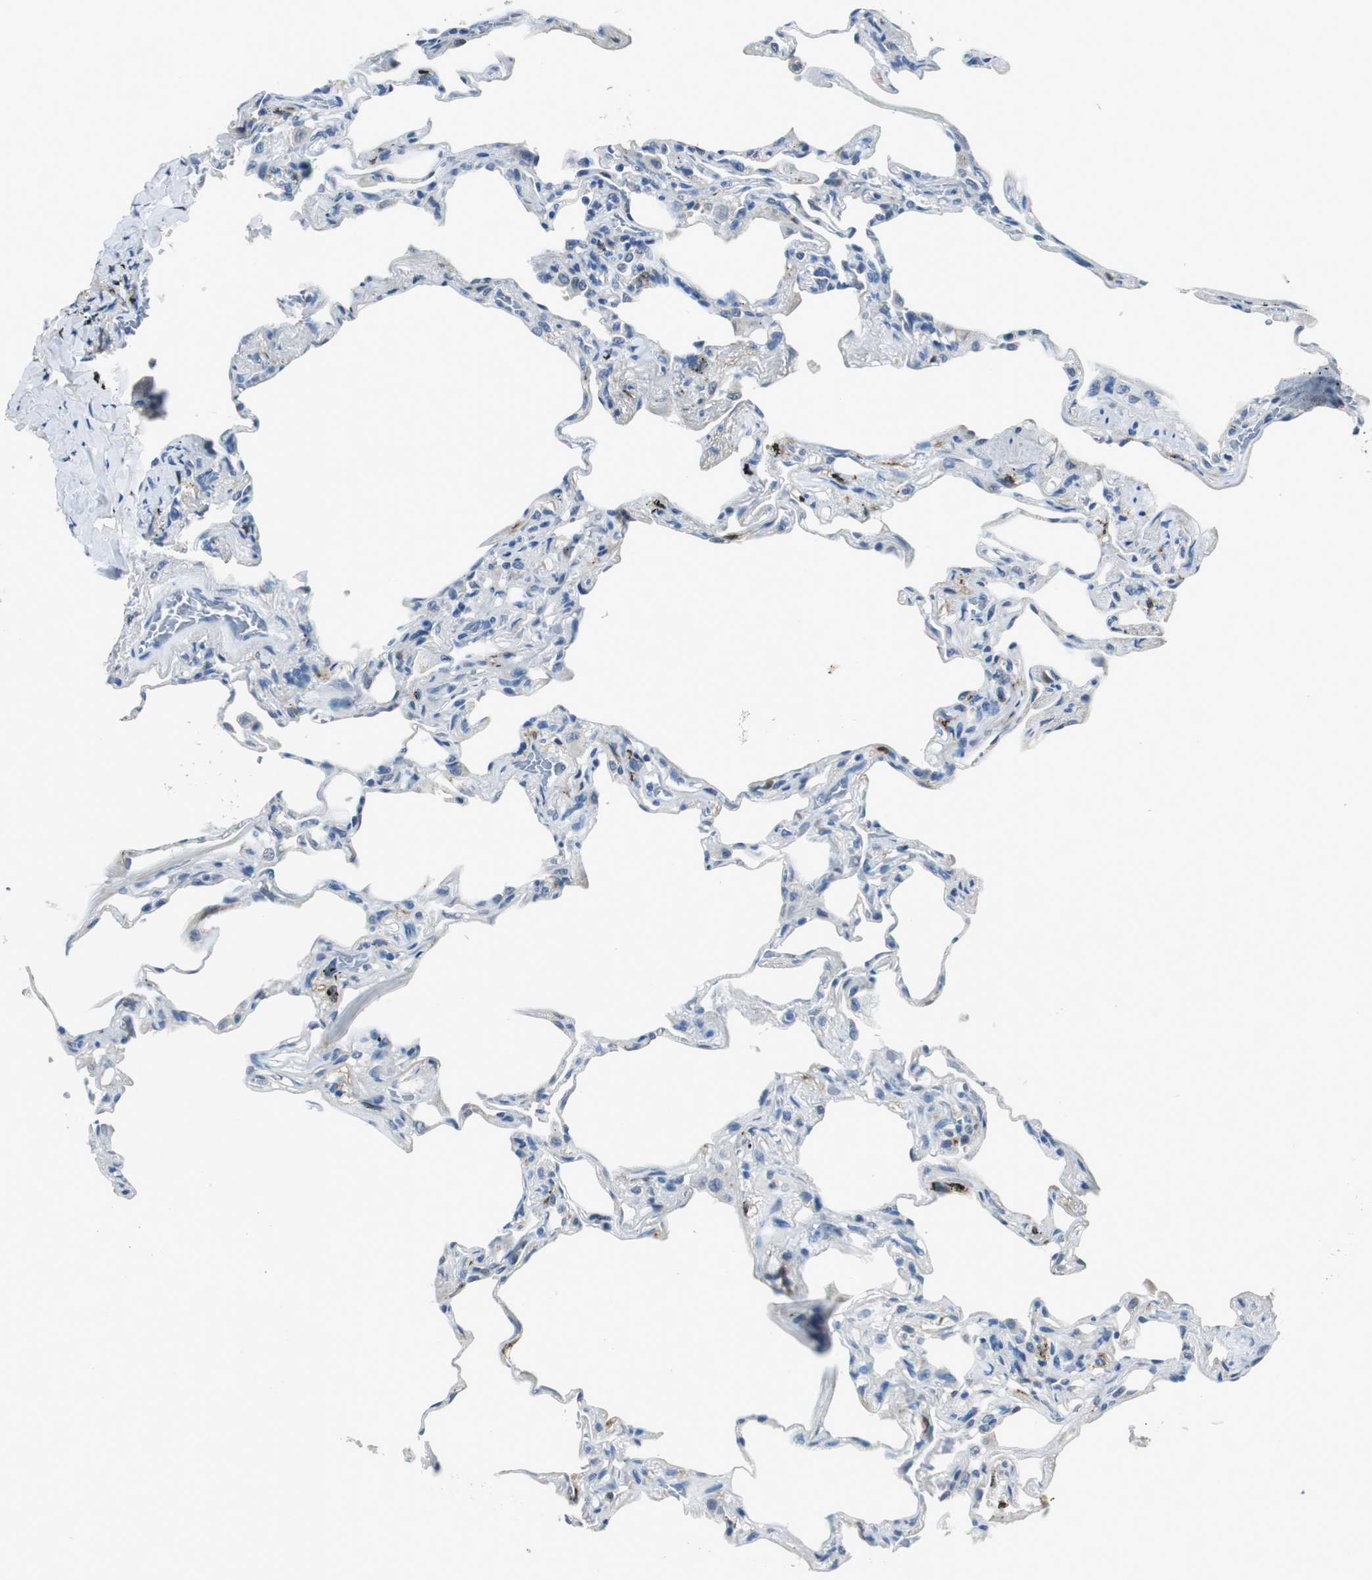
{"staining": {"intensity": "negative", "quantity": "none", "location": "none"}, "tissue": "lung", "cell_type": "Alveolar cells", "image_type": "normal", "snomed": [{"axis": "morphology", "description": "Normal tissue, NOS"}, {"axis": "morphology", "description": "Inflammation, NOS"}, {"axis": "topography", "description": "Lung"}], "caption": "Immunohistochemistry photomicrograph of benign human lung stained for a protein (brown), which reveals no positivity in alveolar cells. (DAB (3,3'-diaminobenzidine) immunohistochemistry, high magnification).", "gene": "ME1", "patient": {"sex": "male", "age": 69}}